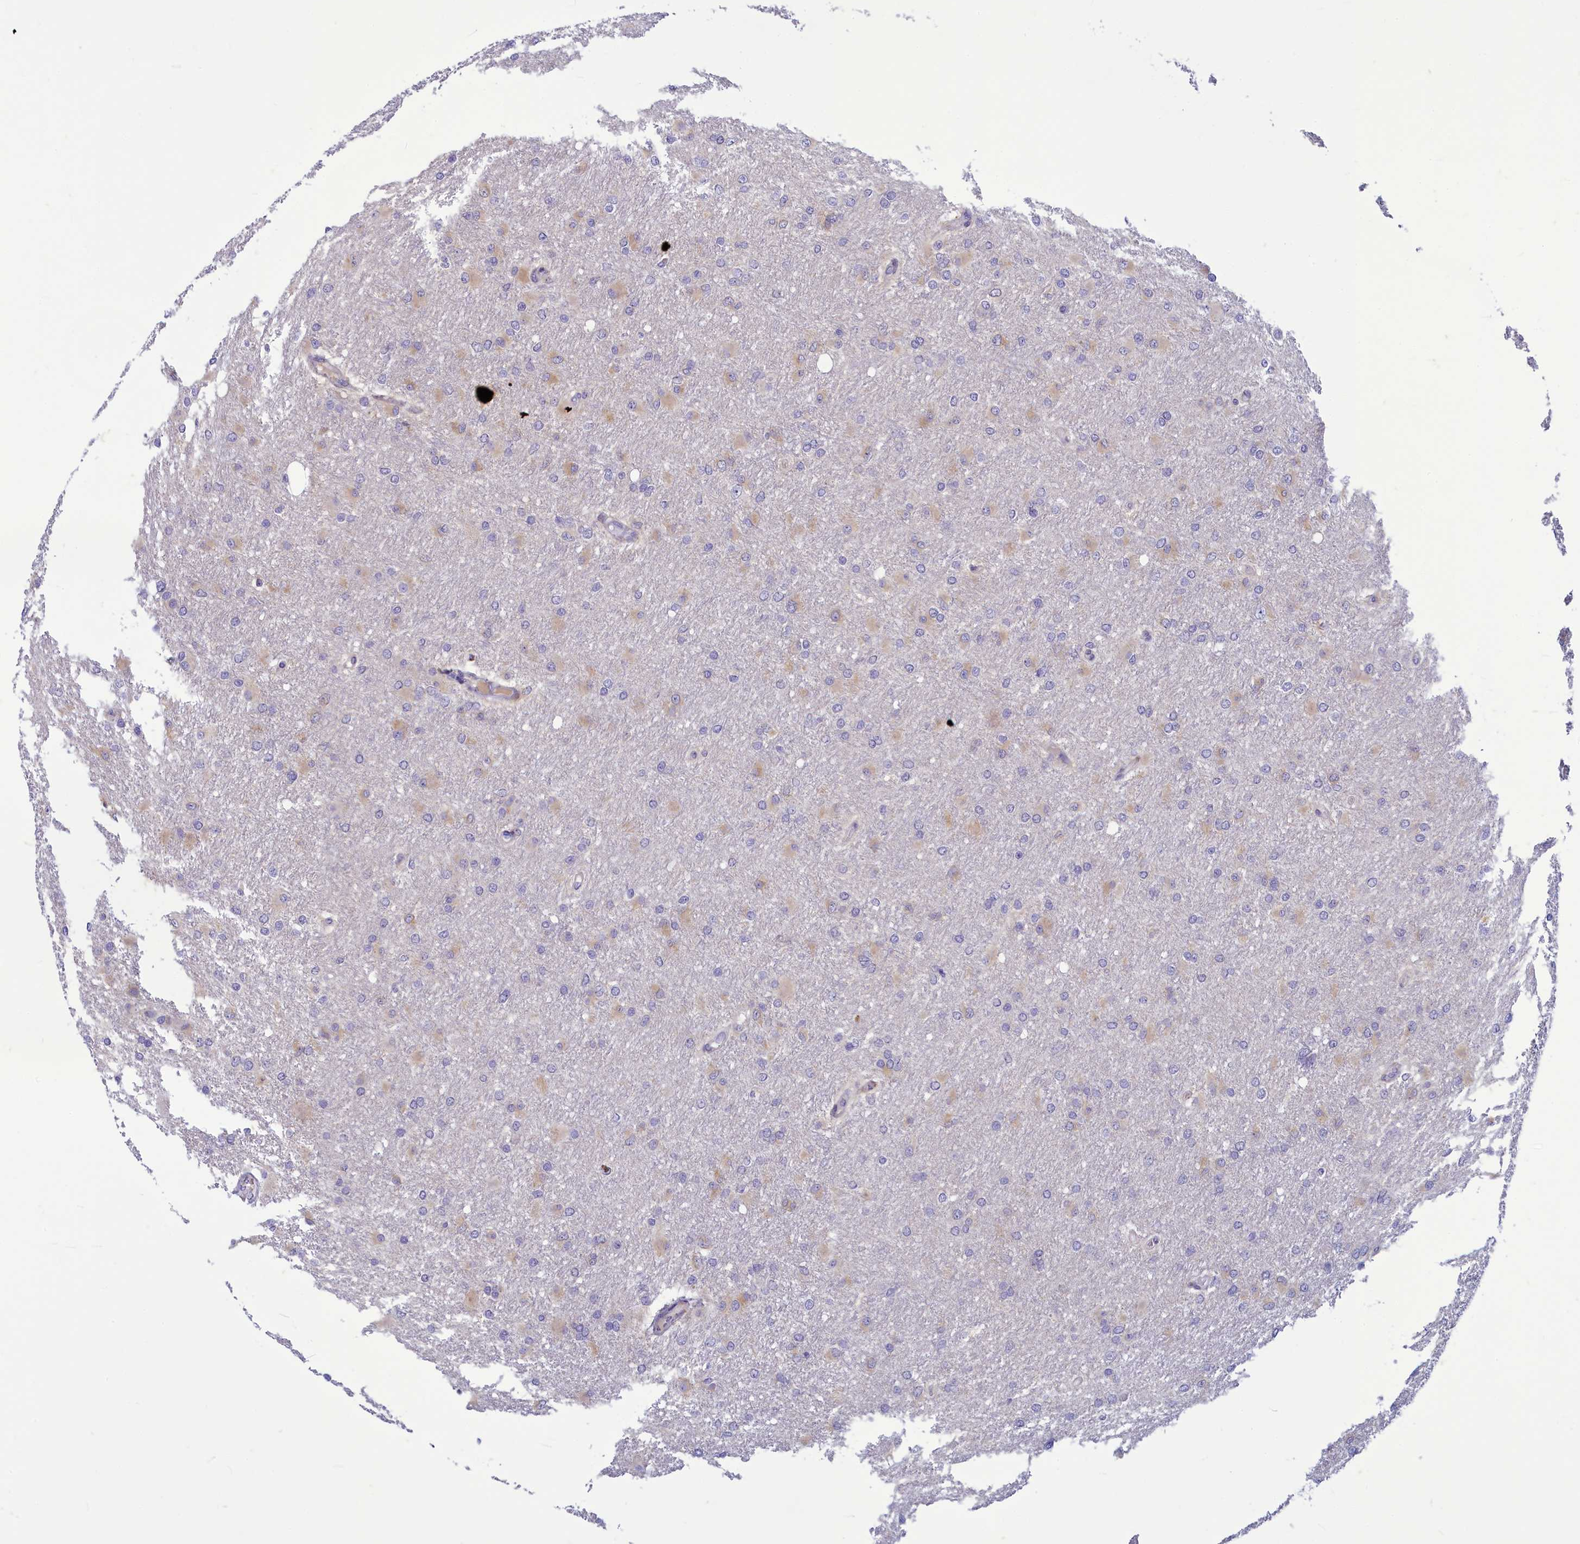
{"staining": {"intensity": "negative", "quantity": "none", "location": "none"}, "tissue": "glioma", "cell_type": "Tumor cells", "image_type": "cancer", "snomed": [{"axis": "morphology", "description": "Glioma, malignant, High grade"}, {"axis": "topography", "description": "Cerebral cortex"}], "caption": "This is an immunohistochemistry histopathology image of human glioma. There is no staining in tumor cells.", "gene": "CENATAC", "patient": {"sex": "female", "age": 36}}